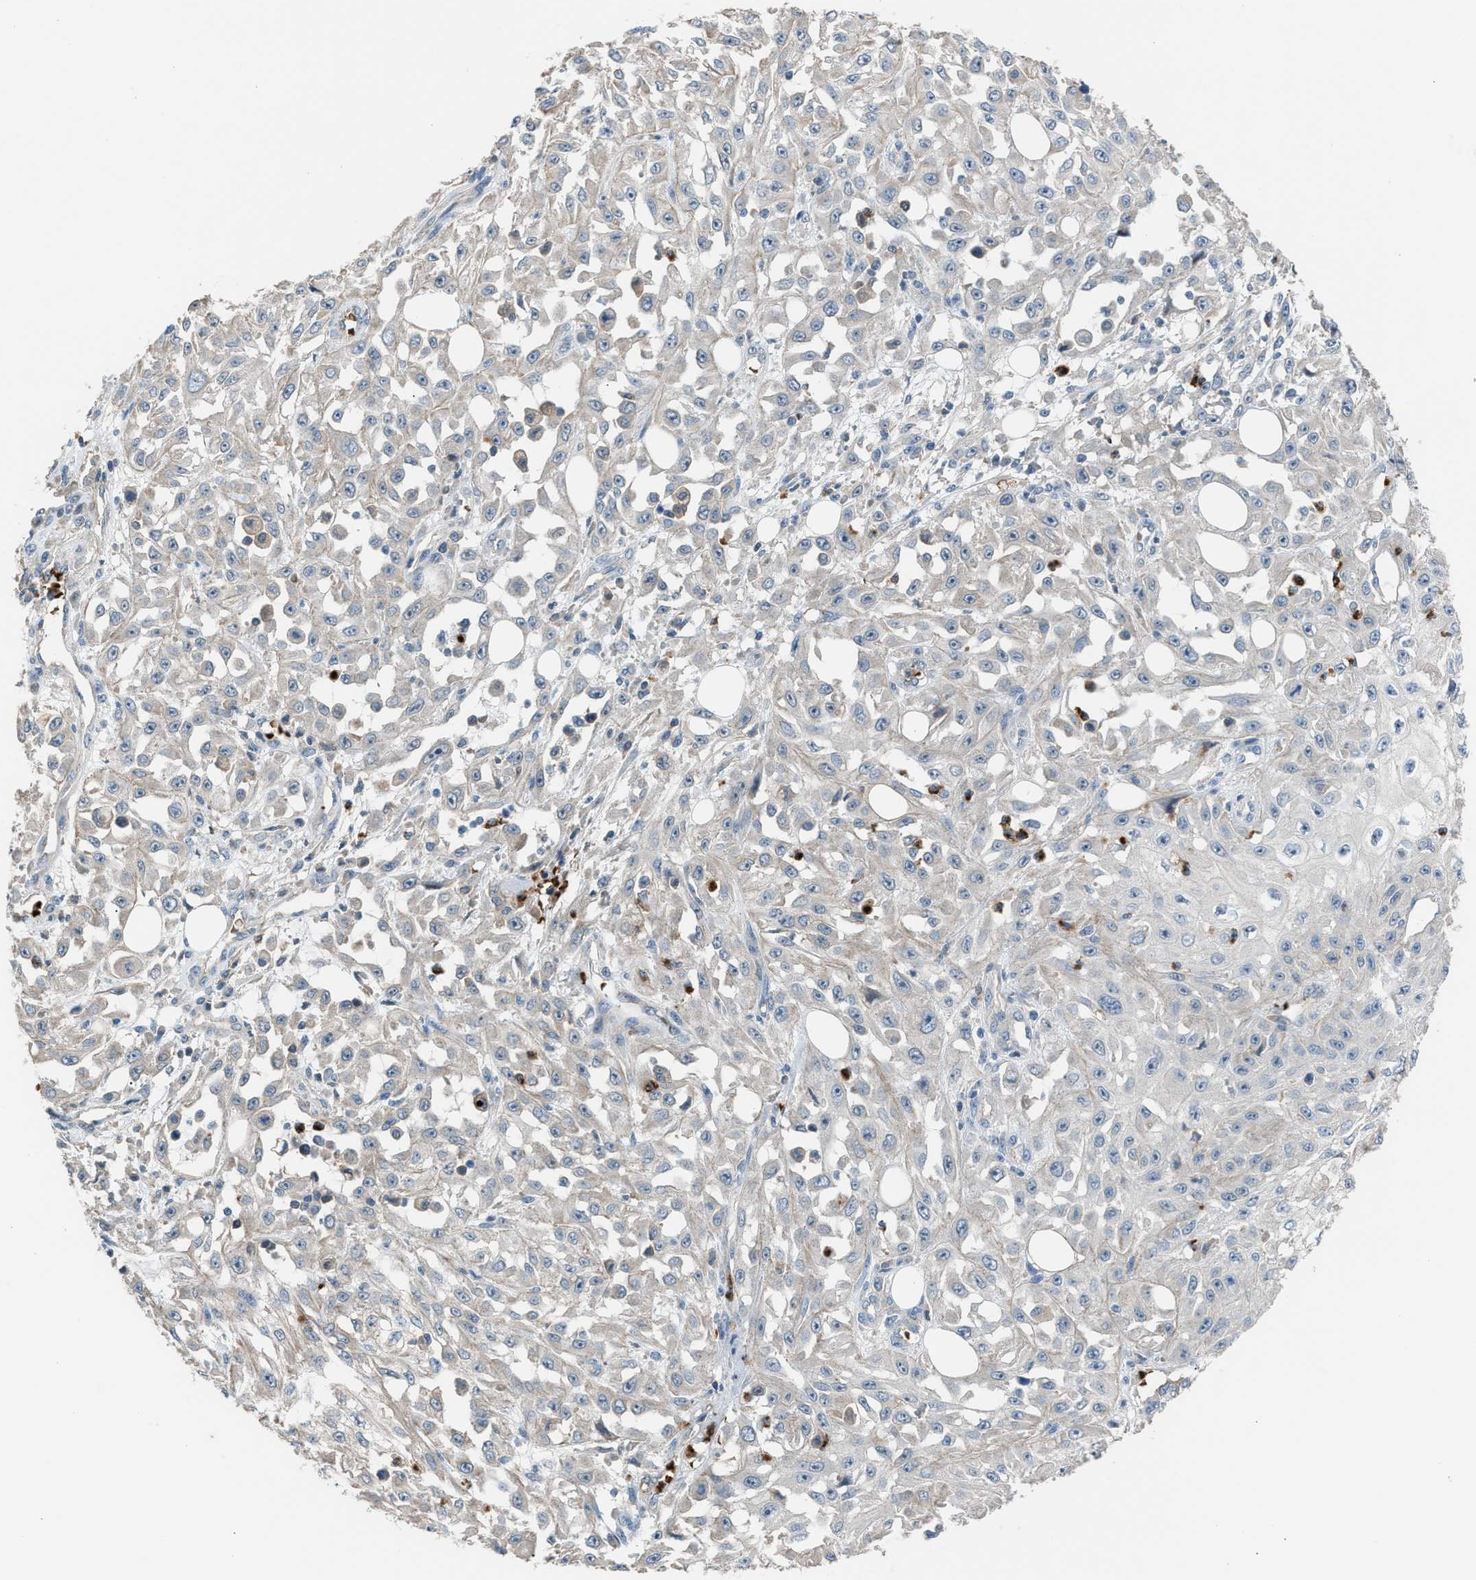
{"staining": {"intensity": "negative", "quantity": "none", "location": "none"}, "tissue": "skin cancer", "cell_type": "Tumor cells", "image_type": "cancer", "snomed": [{"axis": "morphology", "description": "Squamous cell carcinoma, NOS"}, {"axis": "morphology", "description": "Squamous cell carcinoma, metastatic, NOS"}, {"axis": "topography", "description": "Skin"}, {"axis": "topography", "description": "Lymph node"}], "caption": "Skin cancer (metastatic squamous cell carcinoma) was stained to show a protein in brown. There is no significant staining in tumor cells.", "gene": "CFAP77", "patient": {"sex": "male", "age": 75}}